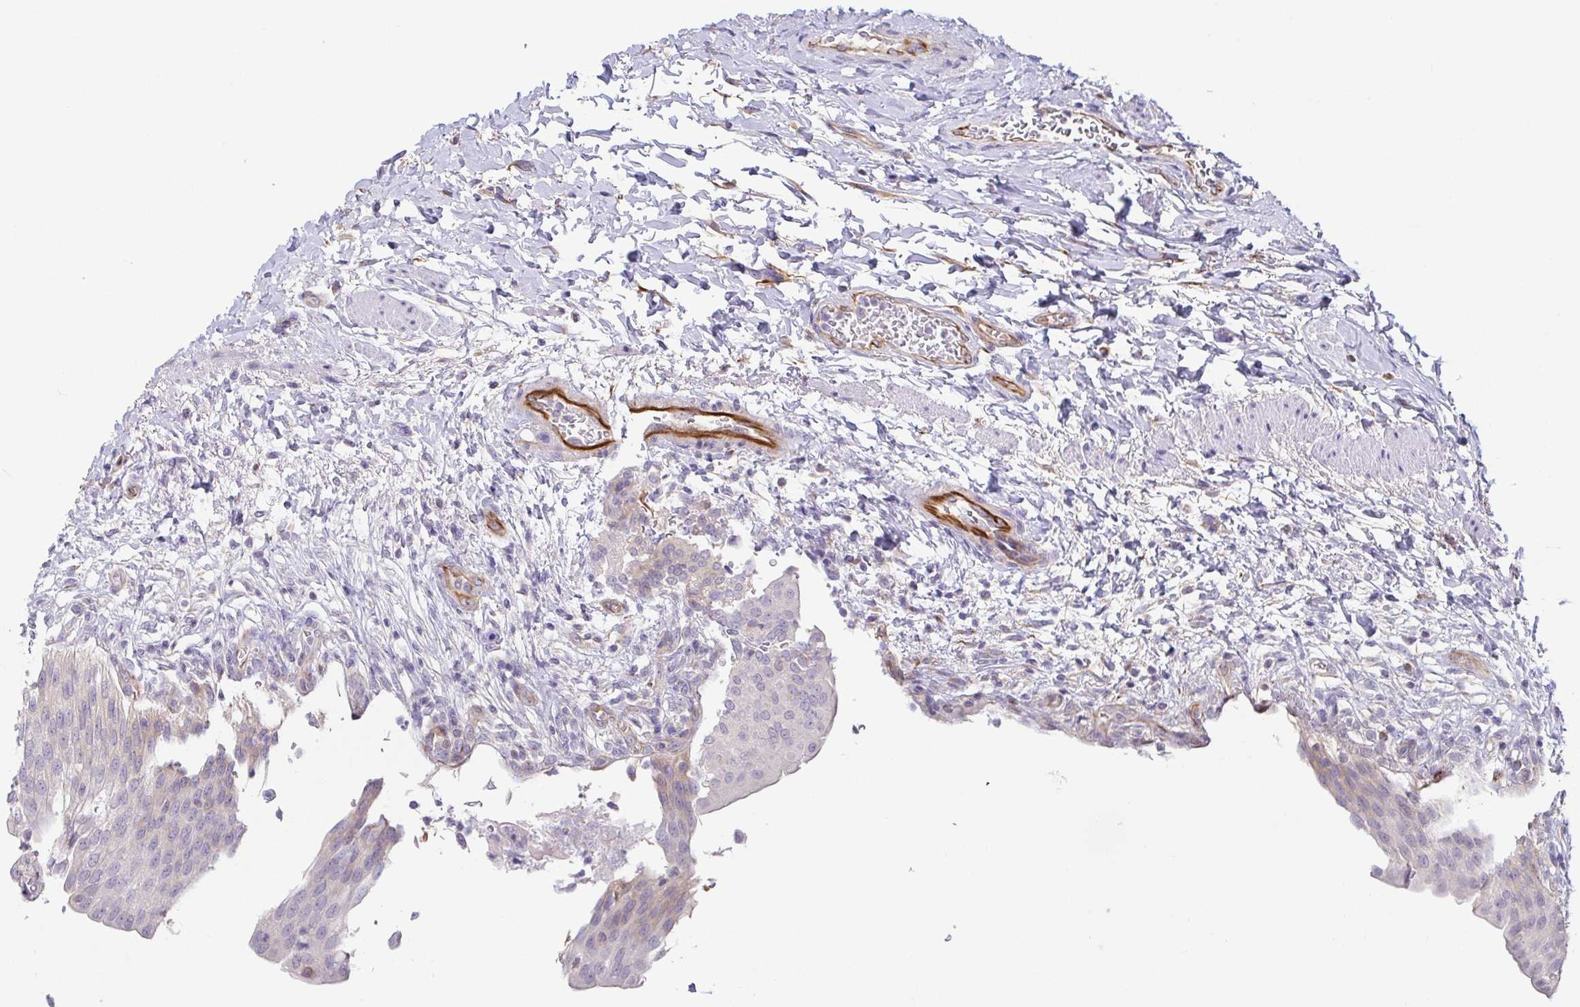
{"staining": {"intensity": "negative", "quantity": "none", "location": "none"}, "tissue": "urinary bladder", "cell_type": "Urothelial cells", "image_type": "normal", "snomed": [{"axis": "morphology", "description": "Normal tissue, NOS"}, {"axis": "topography", "description": "Urinary bladder"}, {"axis": "topography", "description": "Peripheral nerve tissue"}], "caption": "High power microscopy photomicrograph of an immunohistochemistry (IHC) image of normal urinary bladder, revealing no significant staining in urothelial cells.", "gene": "COL17A1", "patient": {"sex": "female", "age": 60}}